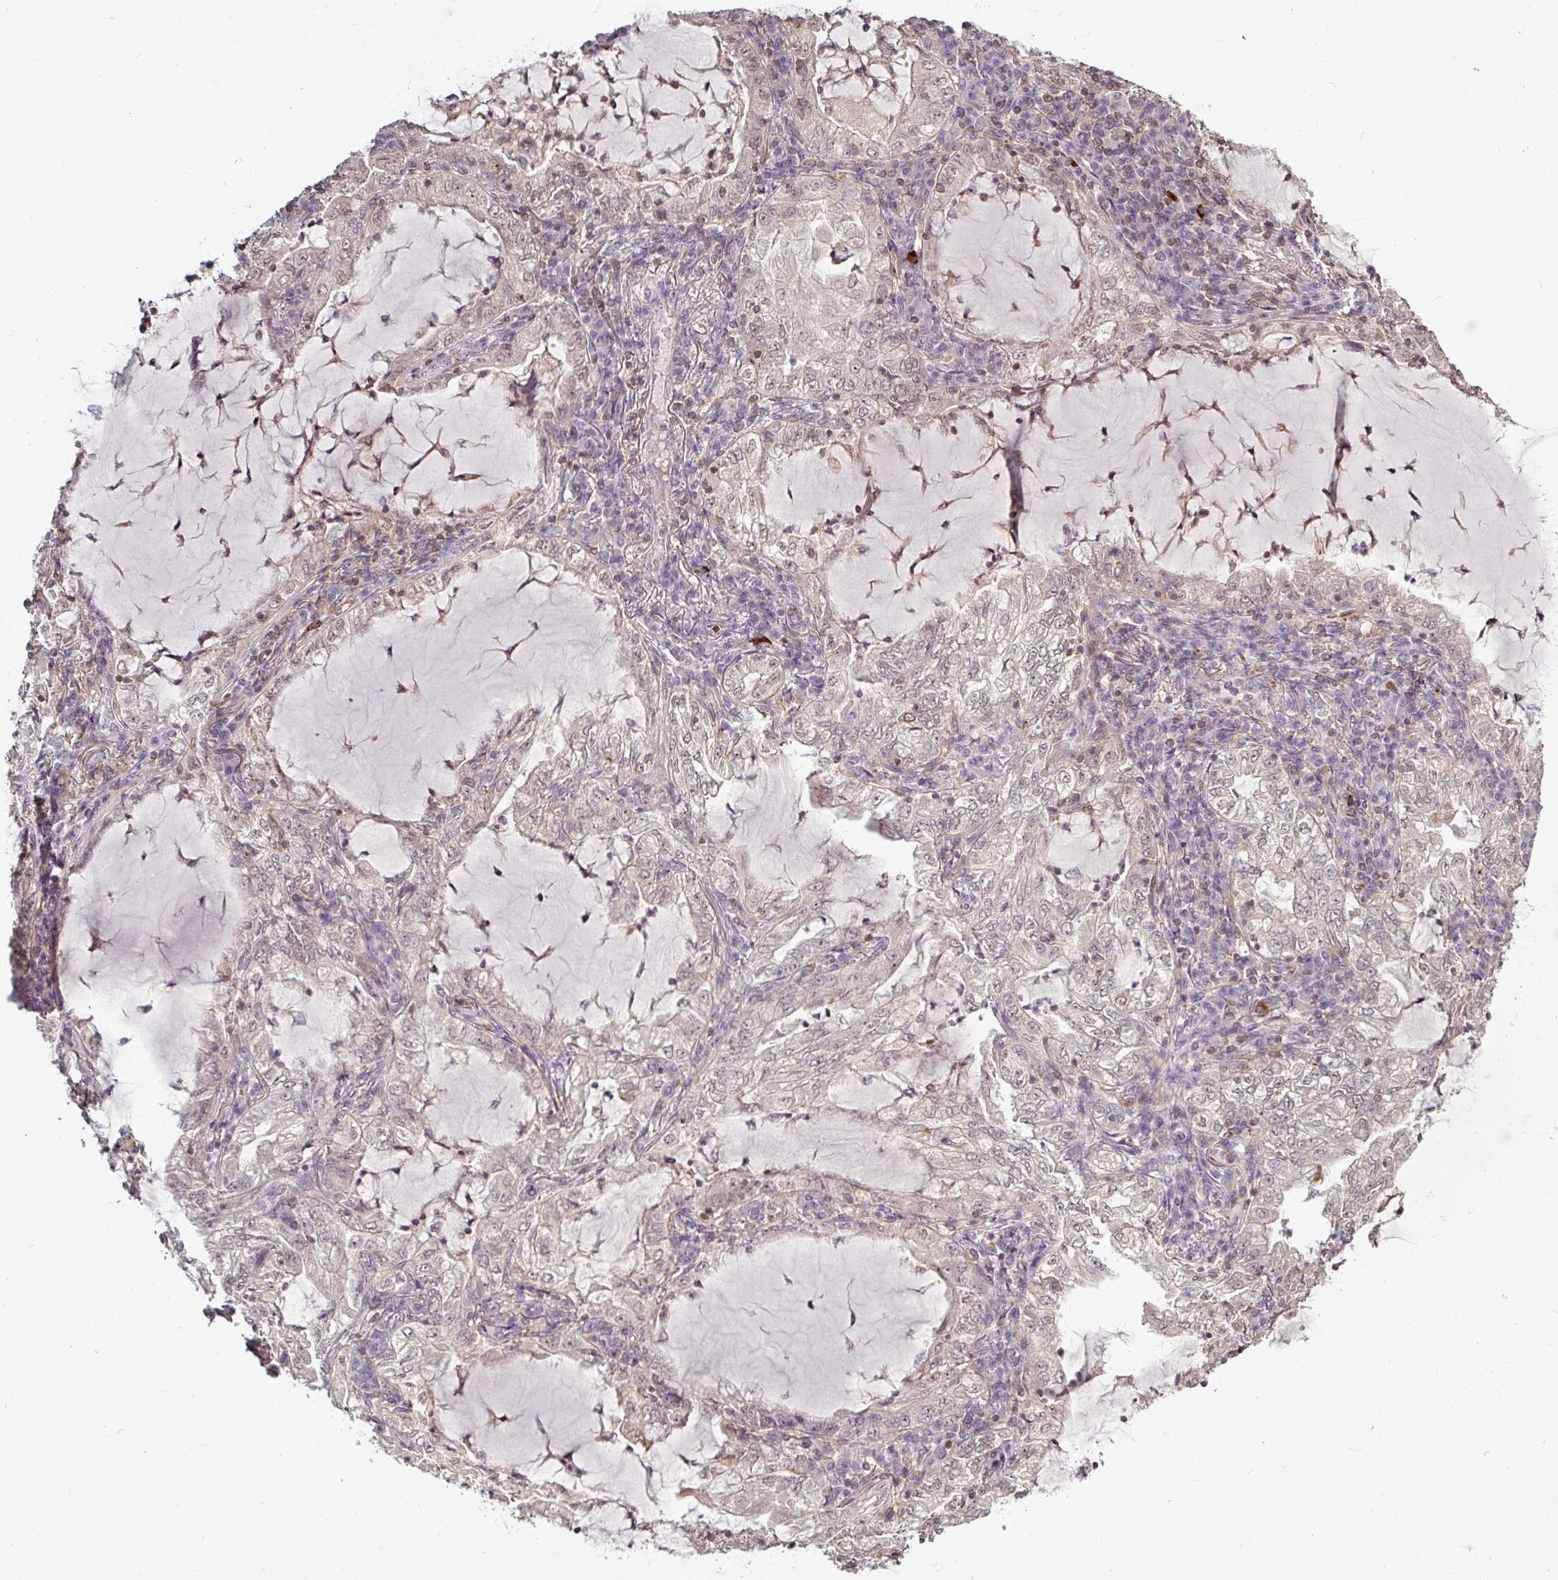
{"staining": {"intensity": "weak", "quantity": "<25%", "location": "cytoplasmic/membranous"}, "tissue": "lung cancer", "cell_type": "Tumor cells", "image_type": "cancer", "snomed": [{"axis": "morphology", "description": "Adenocarcinoma, NOS"}, {"axis": "topography", "description": "Lung"}], "caption": "Tumor cells are negative for protein expression in human lung cancer (adenocarcinoma).", "gene": "TUSC3", "patient": {"sex": "female", "age": 73}}